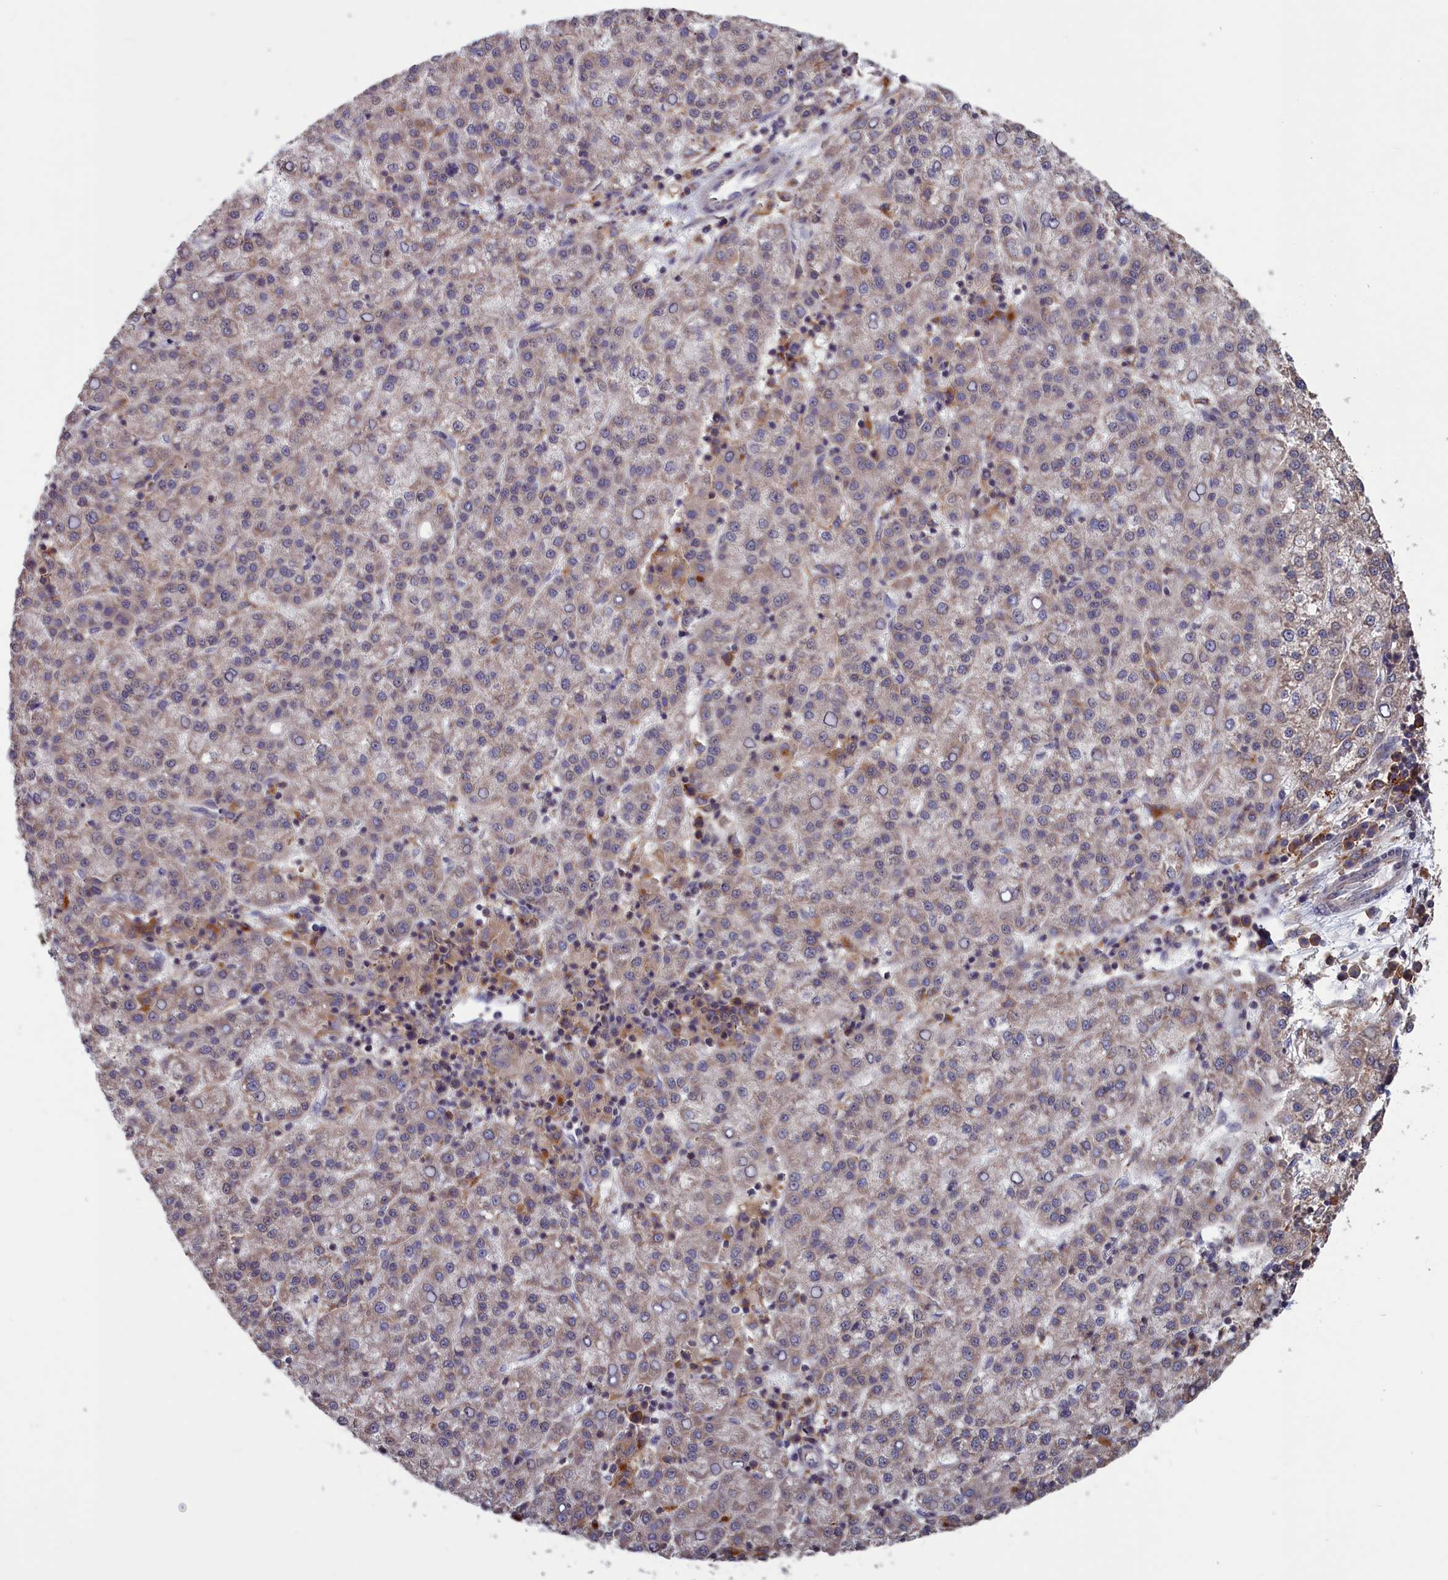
{"staining": {"intensity": "weak", "quantity": "<25%", "location": "cytoplasmic/membranous"}, "tissue": "liver cancer", "cell_type": "Tumor cells", "image_type": "cancer", "snomed": [{"axis": "morphology", "description": "Carcinoma, Hepatocellular, NOS"}, {"axis": "topography", "description": "Liver"}], "caption": "Immunohistochemical staining of liver cancer (hepatocellular carcinoma) demonstrates no significant staining in tumor cells.", "gene": "CACTIN", "patient": {"sex": "female", "age": 58}}